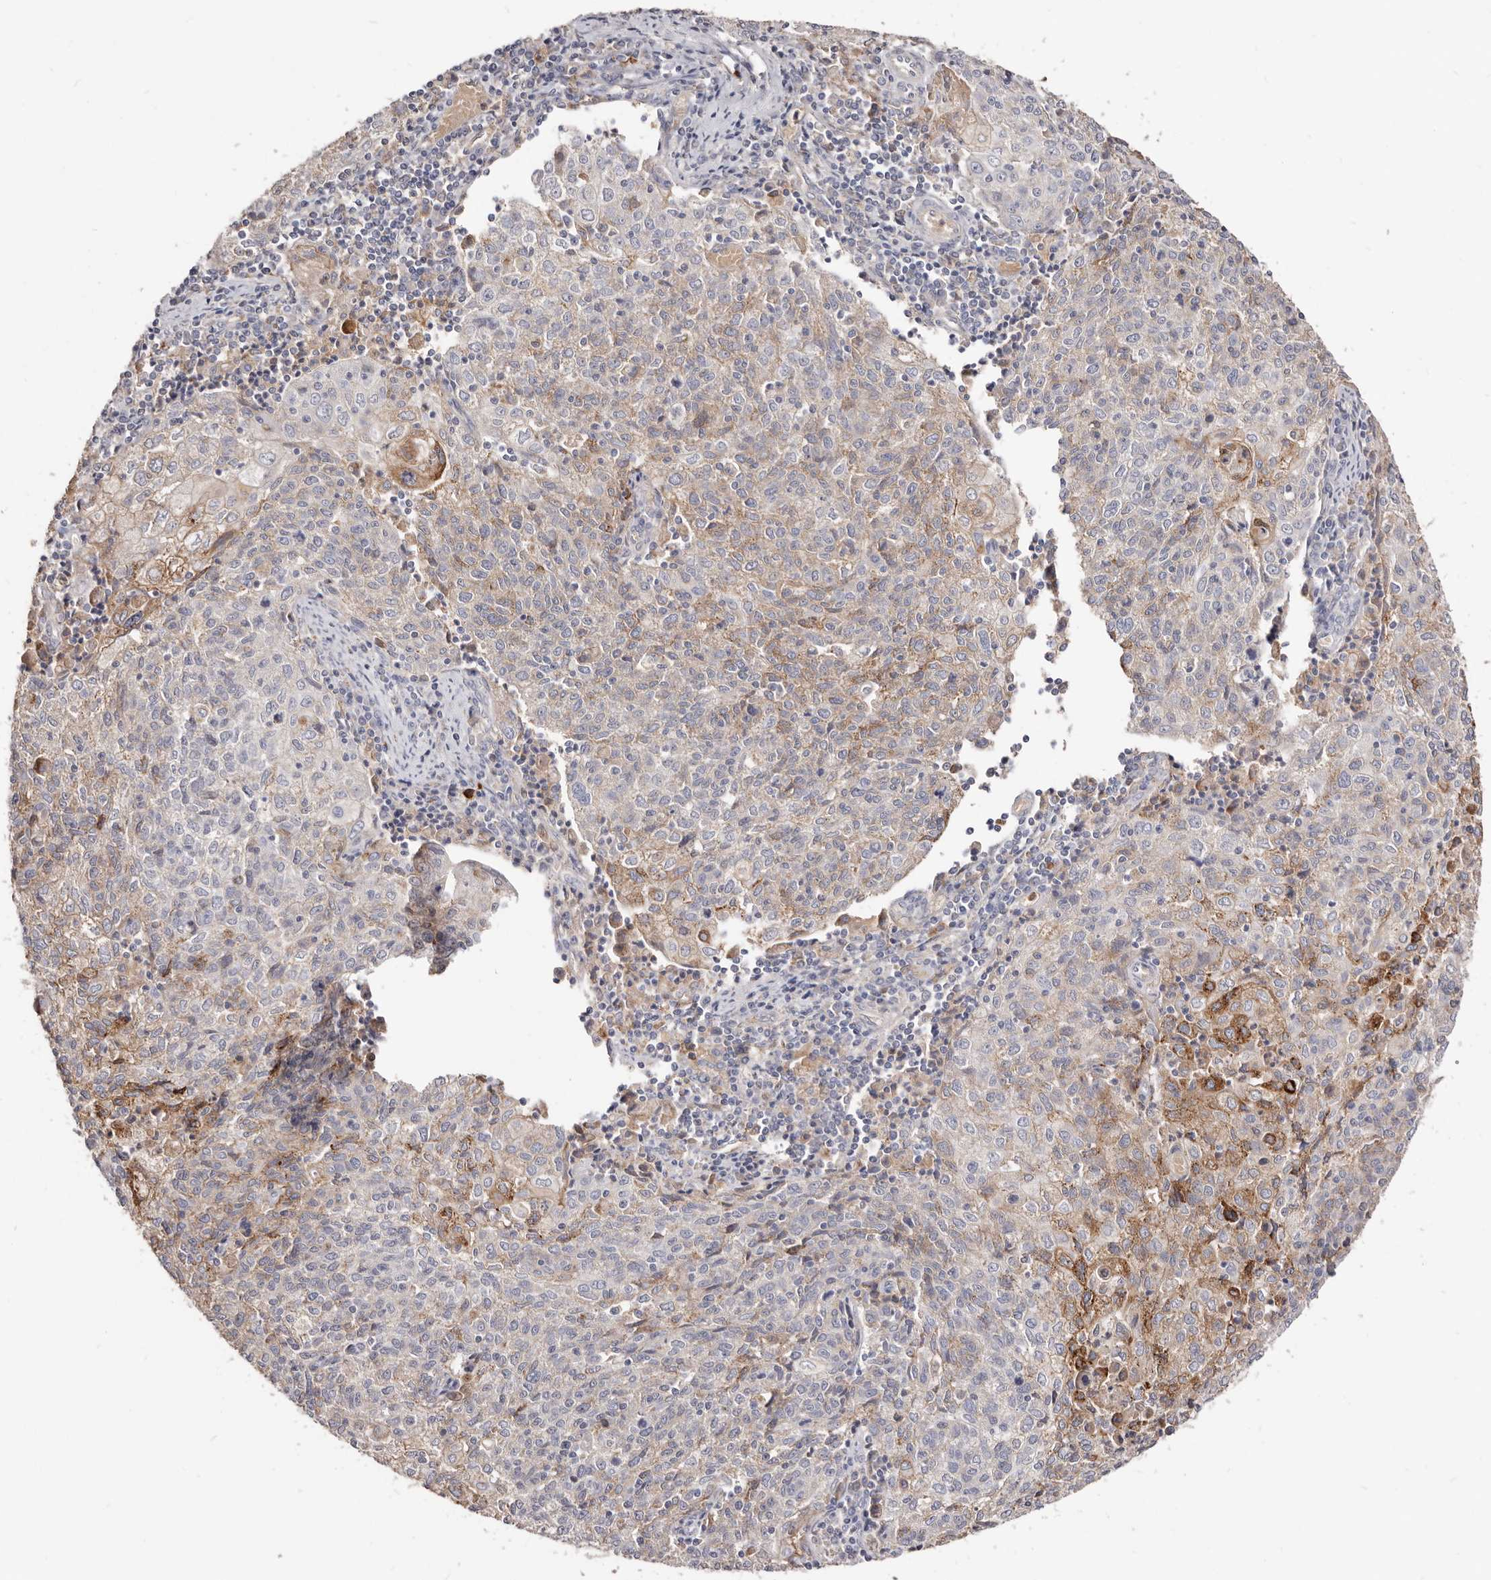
{"staining": {"intensity": "moderate", "quantity": "<25%", "location": "cytoplasmic/membranous"}, "tissue": "cervical cancer", "cell_type": "Tumor cells", "image_type": "cancer", "snomed": [{"axis": "morphology", "description": "Squamous cell carcinoma, NOS"}, {"axis": "topography", "description": "Cervix"}], "caption": "Approximately <25% of tumor cells in cervical cancer display moderate cytoplasmic/membranous protein expression as visualized by brown immunohistochemical staining.", "gene": "LRRC25", "patient": {"sex": "female", "age": 48}}